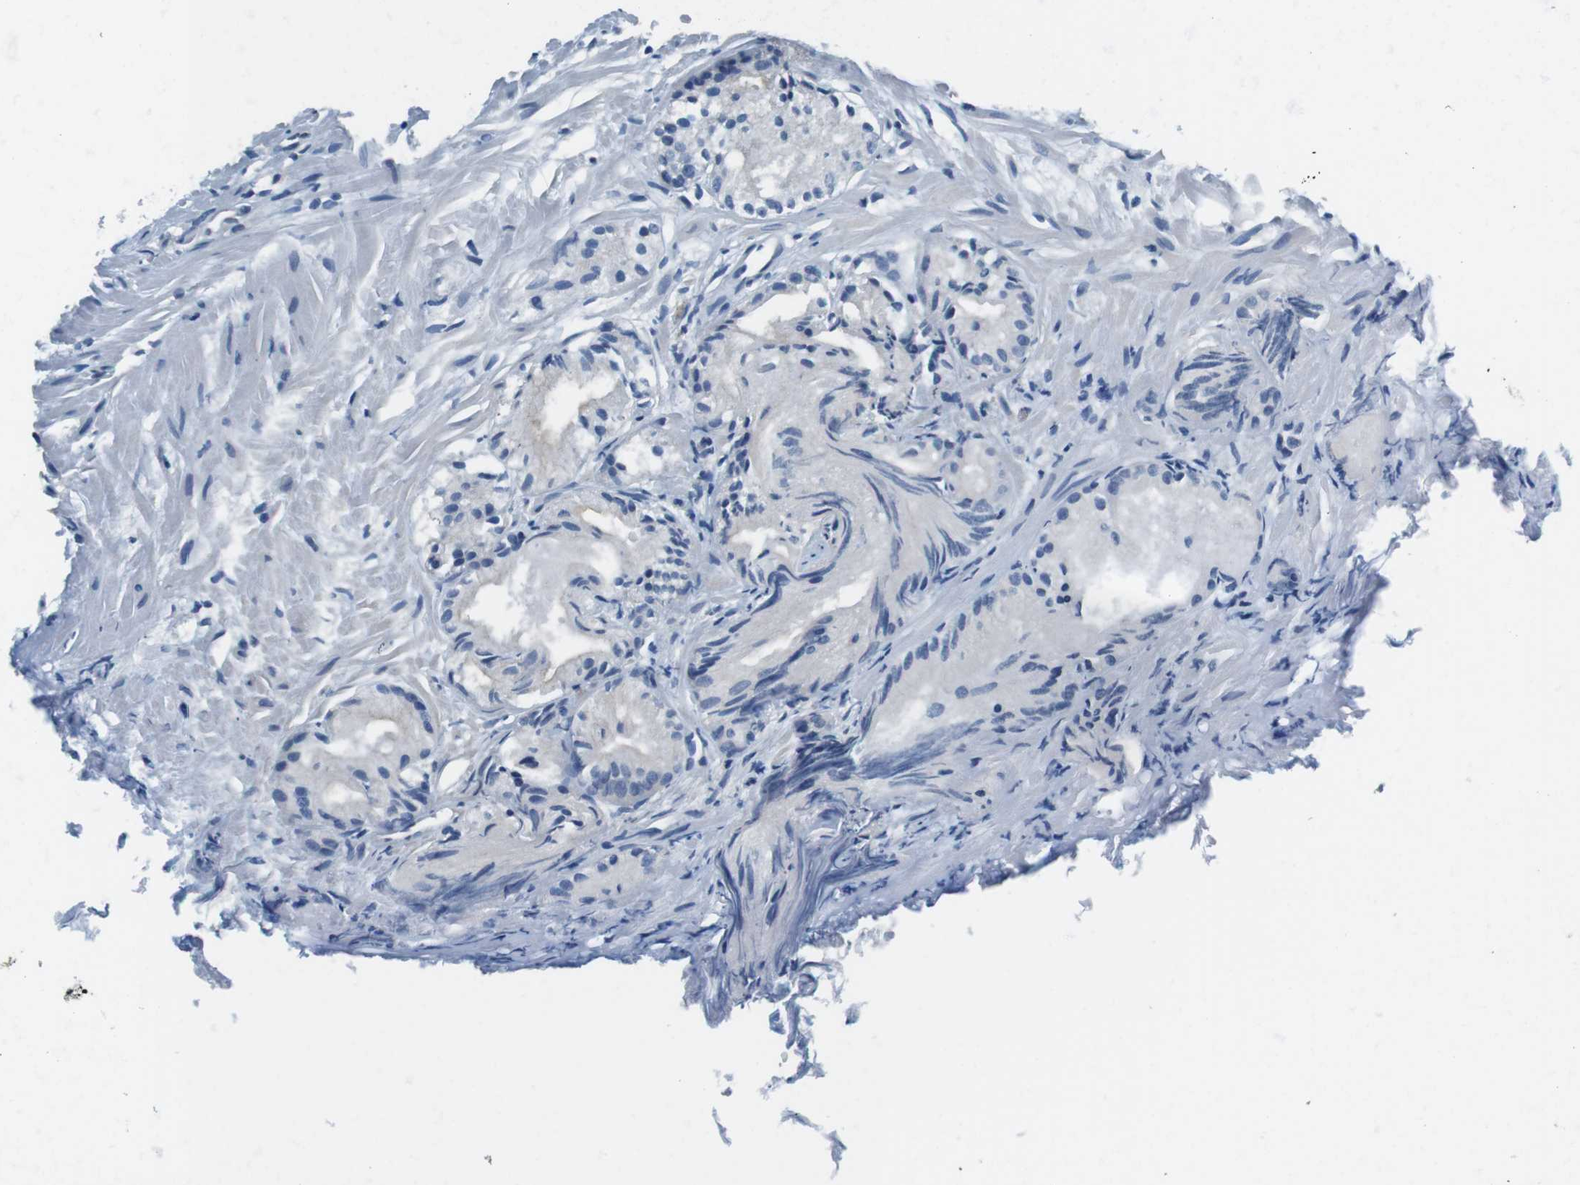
{"staining": {"intensity": "negative", "quantity": "none", "location": "none"}, "tissue": "prostate cancer", "cell_type": "Tumor cells", "image_type": "cancer", "snomed": [{"axis": "morphology", "description": "Adenocarcinoma, Low grade"}, {"axis": "topography", "description": "Prostate"}], "caption": "A histopathology image of prostate low-grade adenocarcinoma stained for a protein reveals no brown staining in tumor cells. (DAB (3,3'-diaminobenzidine) IHC visualized using brightfield microscopy, high magnification).", "gene": "NEK4", "patient": {"sex": "male", "age": 72}}